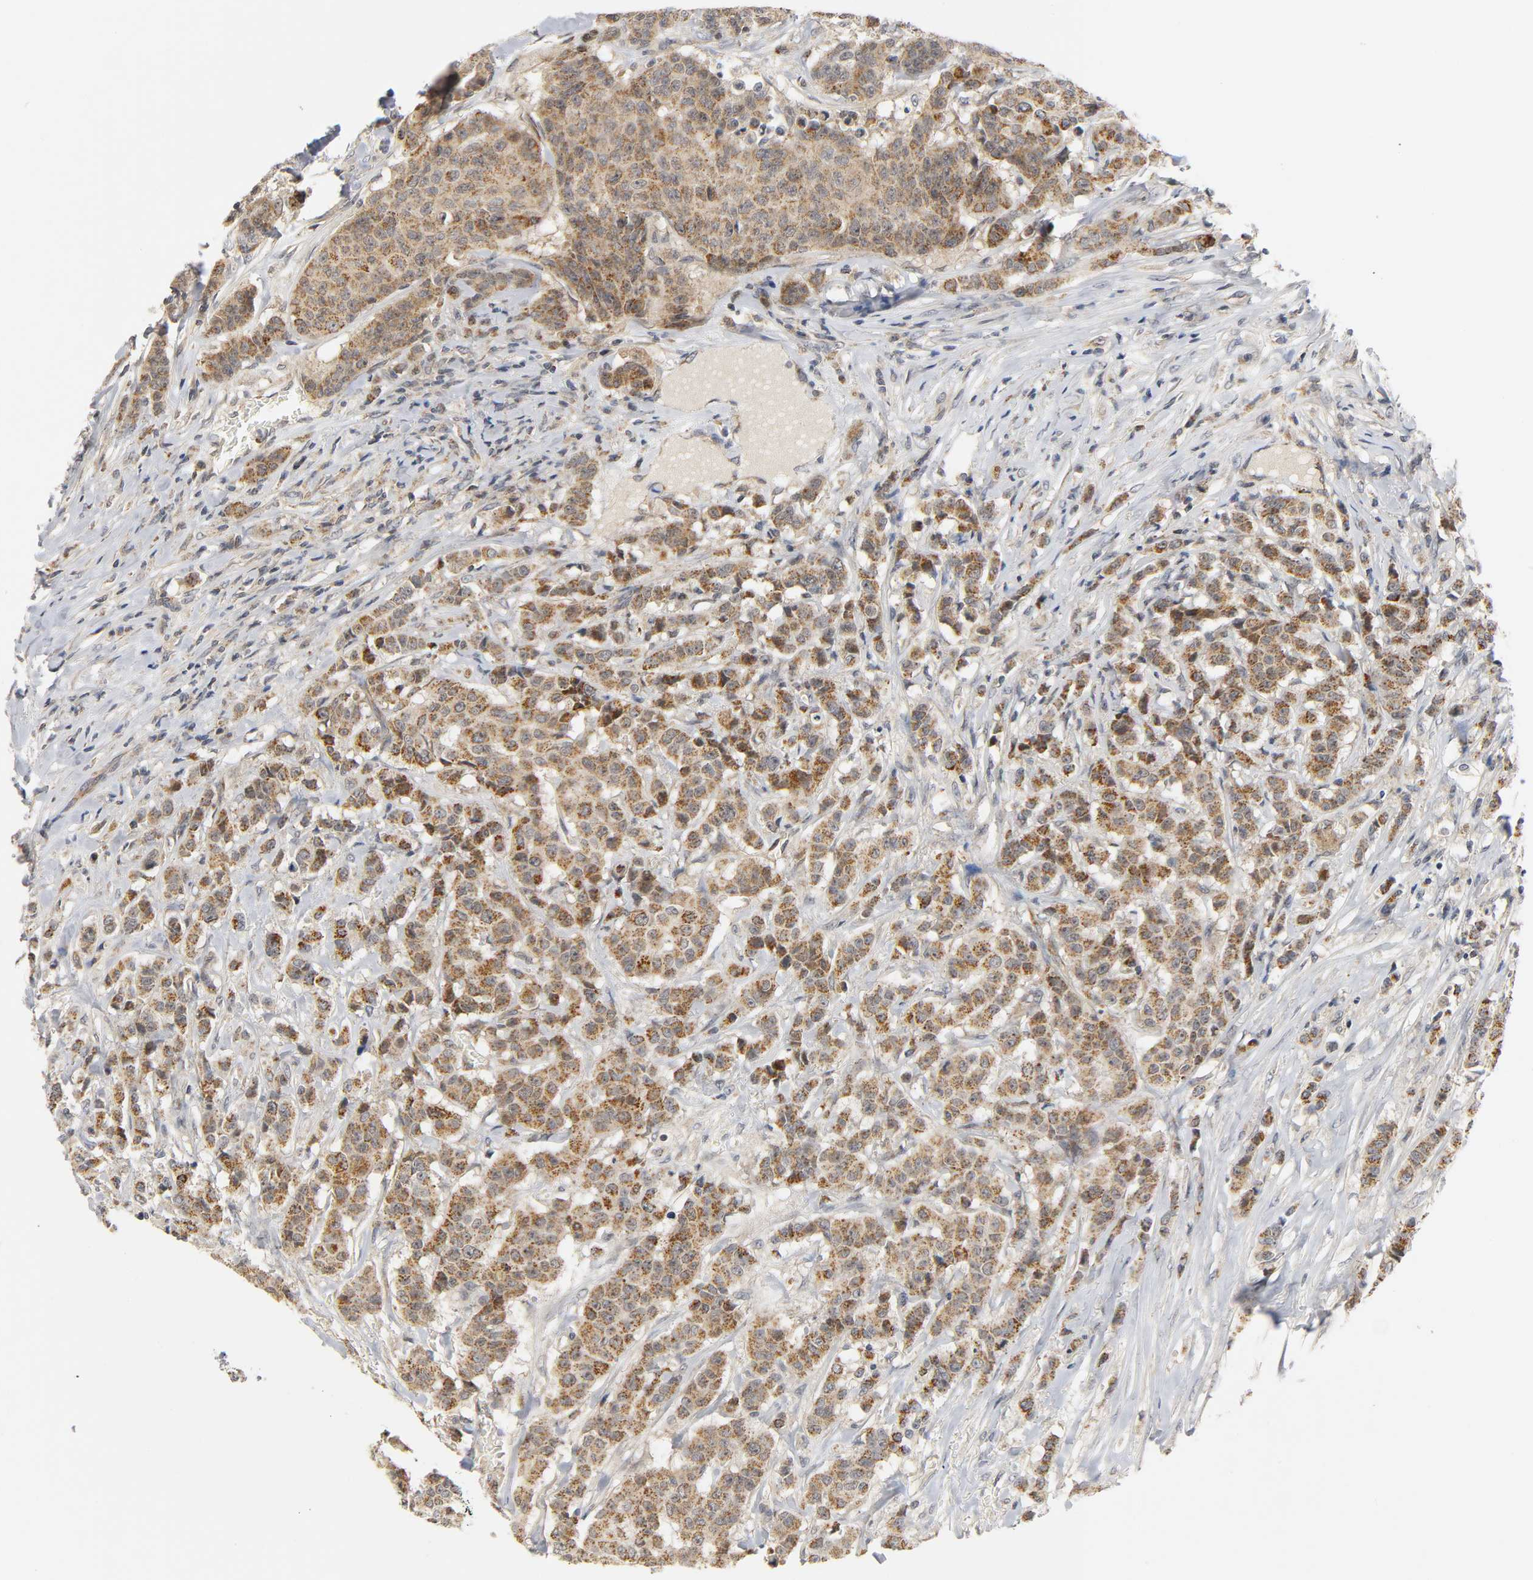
{"staining": {"intensity": "moderate", "quantity": ">75%", "location": "cytoplasmic/membranous"}, "tissue": "breast cancer", "cell_type": "Tumor cells", "image_type": "cancer", "snomed": [{"axis": "morphology", "description": "Duct carcinoma"}, {"axis": "topography", "description": "Breast"}], "caption": "Immunohistochemistry image of neoplastic tissue: breast cancer stained using immunohistochemistry shows medium levels of moderate protein expression localized specifically in the cytoplasmic/membranous of tumor cells, appearing as a cytoplasmic/membranous brown color.", "gene": "NRP1", "patient": {"sex": "female", "age": 40}}